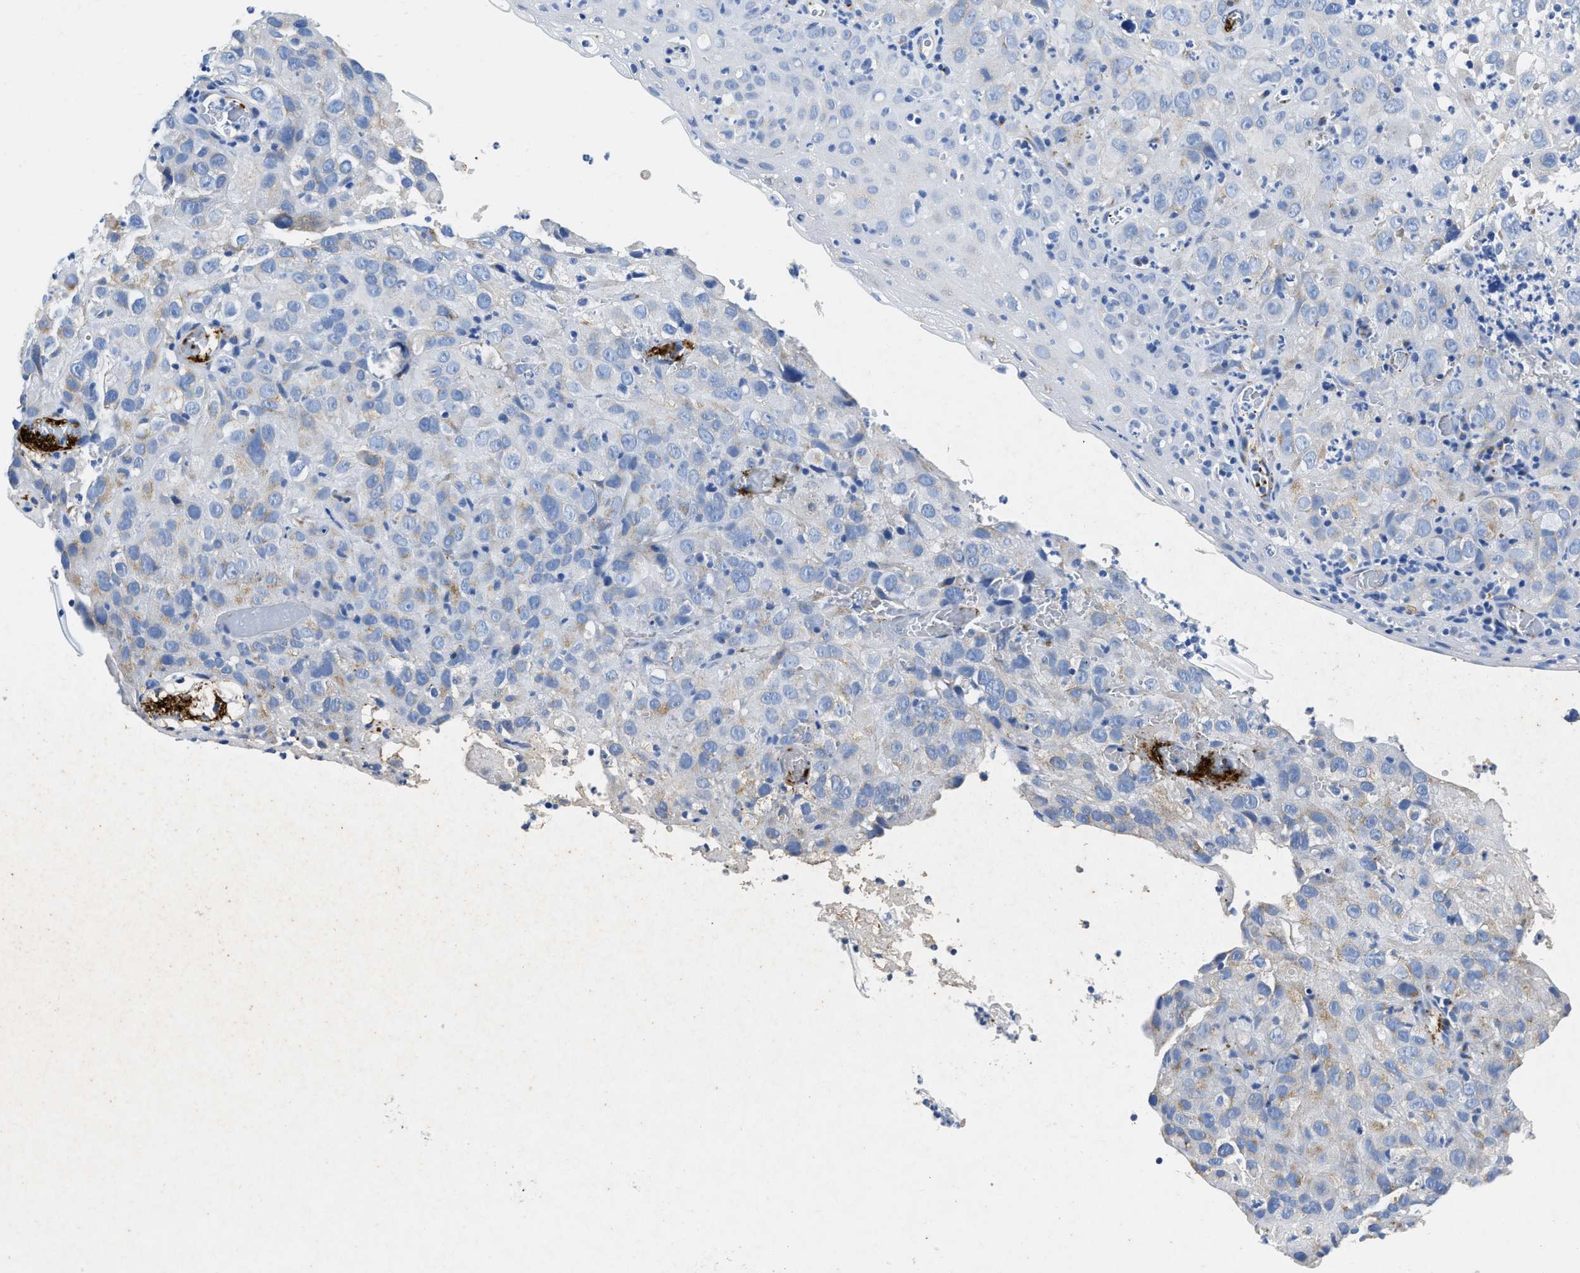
{"staining": {"intensity": "negative", "quantity": "none", "location": "none"}, "tissue": "cervical cancer", "cell_type": "Tumor cells", "image_type": "cancer", "snomed": [{"axis": "morphology", "description": "Squamous cell carcinoma, NOS"}, {"axis": "topography", "description": "Cervix"}], "caption": "A histopathology image of squamous cell carcinoma (cervical) stained for a protein shows no brown staining in tumor cells.", "gene": "TVP23B", "patient": {"sex": "female", "age": 32}}